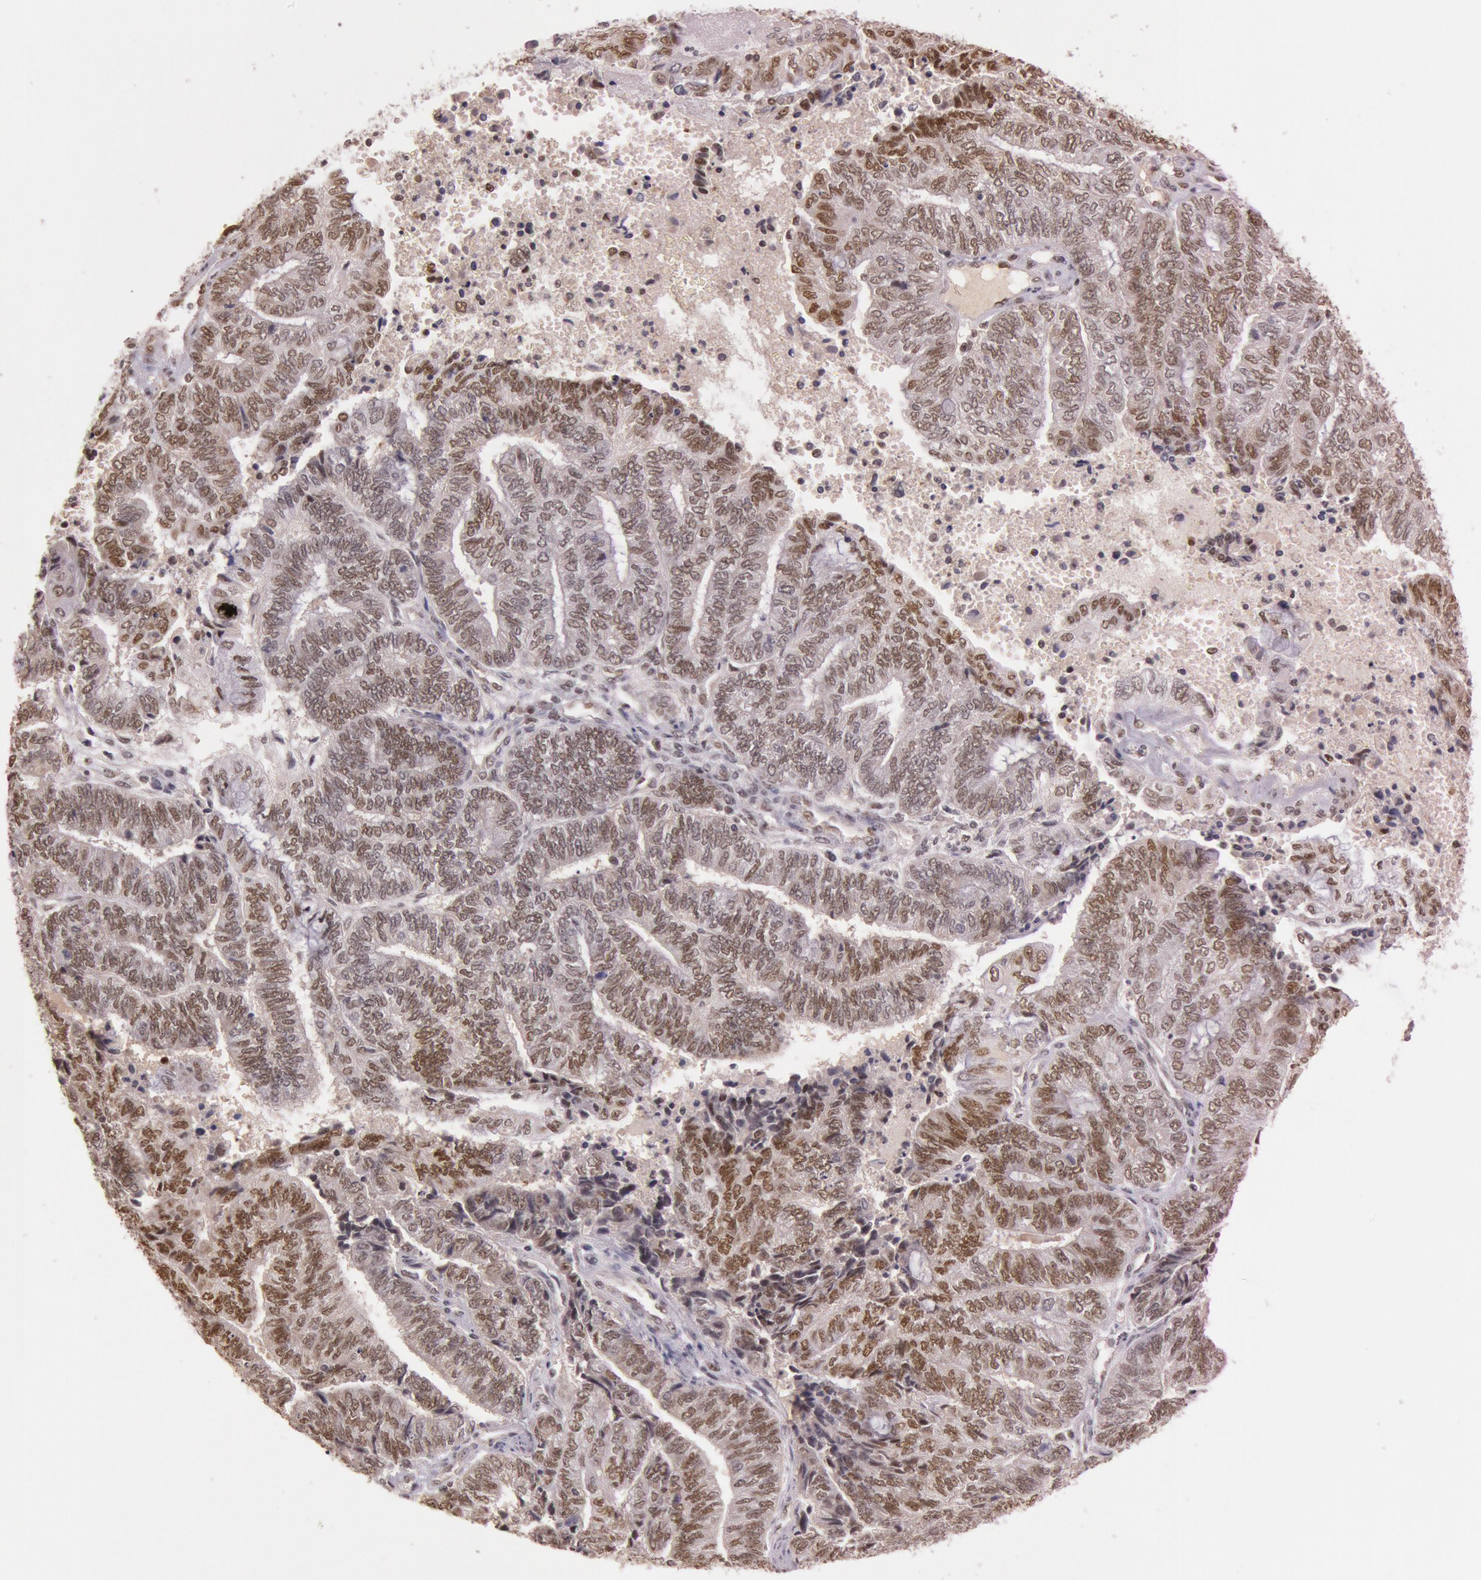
{"staining": {"intensity": "moderate", "quantity": "25%-75%", "location": "nuclear"}, "tissue": "endometrial cancer", "cell_type": "Tumor cells", "image_type": "cancer", "snomed": [{"axis": "morphology", "description": "Adenocarcinoma, NOS"}, {"axis": "topography", "description": "Uterus"}, {"axis": "topography", "description": "Endometrium"}], "caption": "Human adenocarcinoma (endometrial) stained with a protein marker shows moderate staining in tumor cells.", "gene": "TASL", "patient": {"sex": "female", "age": 70}}